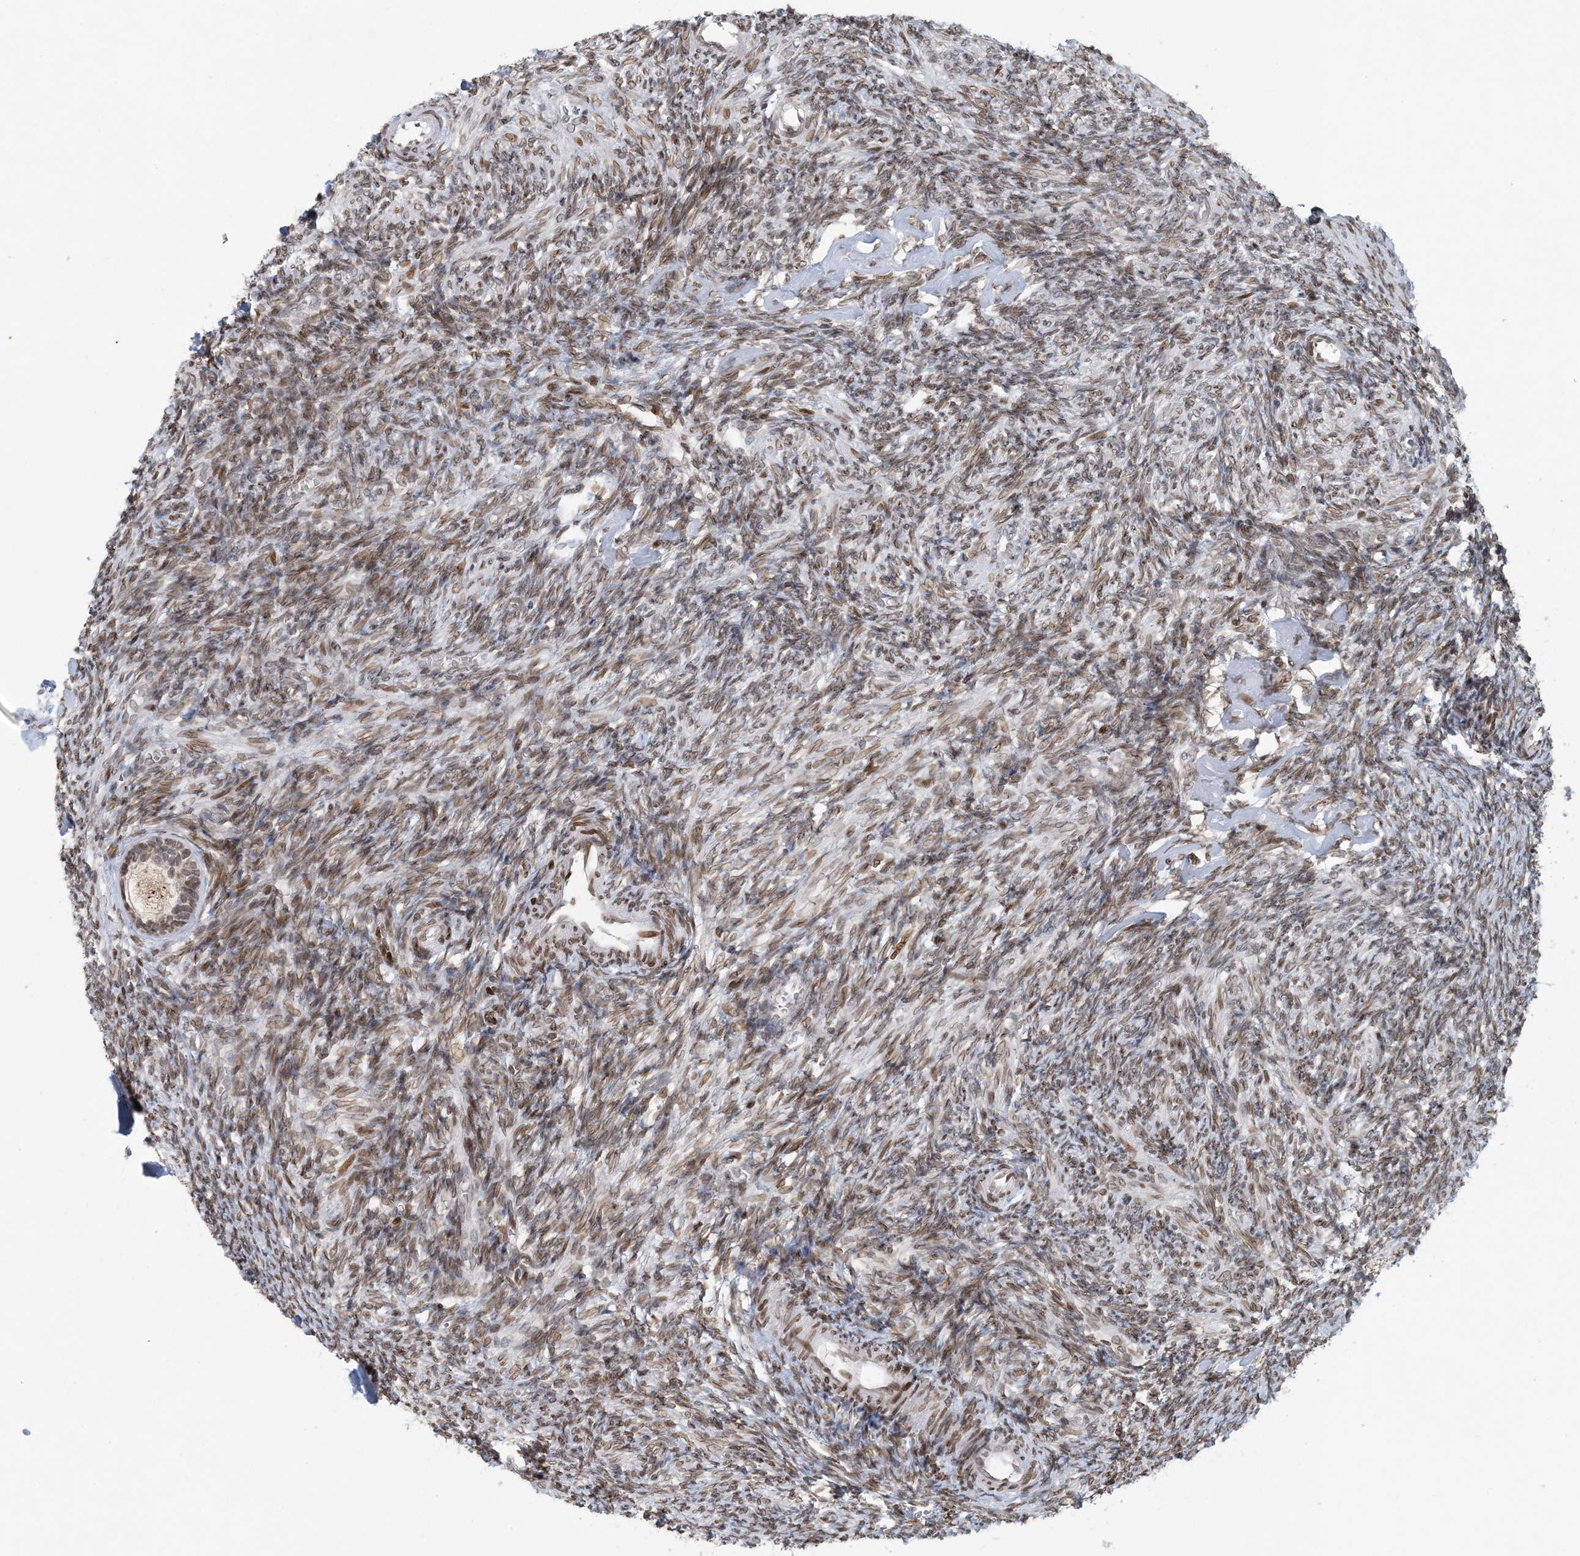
{"staining": {"intensity": "weak", "quantity": "25%-75%", "location": "nuclear"}, "tissue": "ovary", "cell_type": "Follicle cells", "image_type": "normal", "snomed": [{"axis": "morphology", "description": "Normal tissue, NOS"}, {"axis": "topography", "description": "Ovary"}], "caption": "There is low levels of weak nuclear positivity in follicle cells of benign ovary, as demonstrated by immunohistochemical staining (brown color).", "gene": "SLC35A2", "patient": {"sex": "female", "age": 27}}